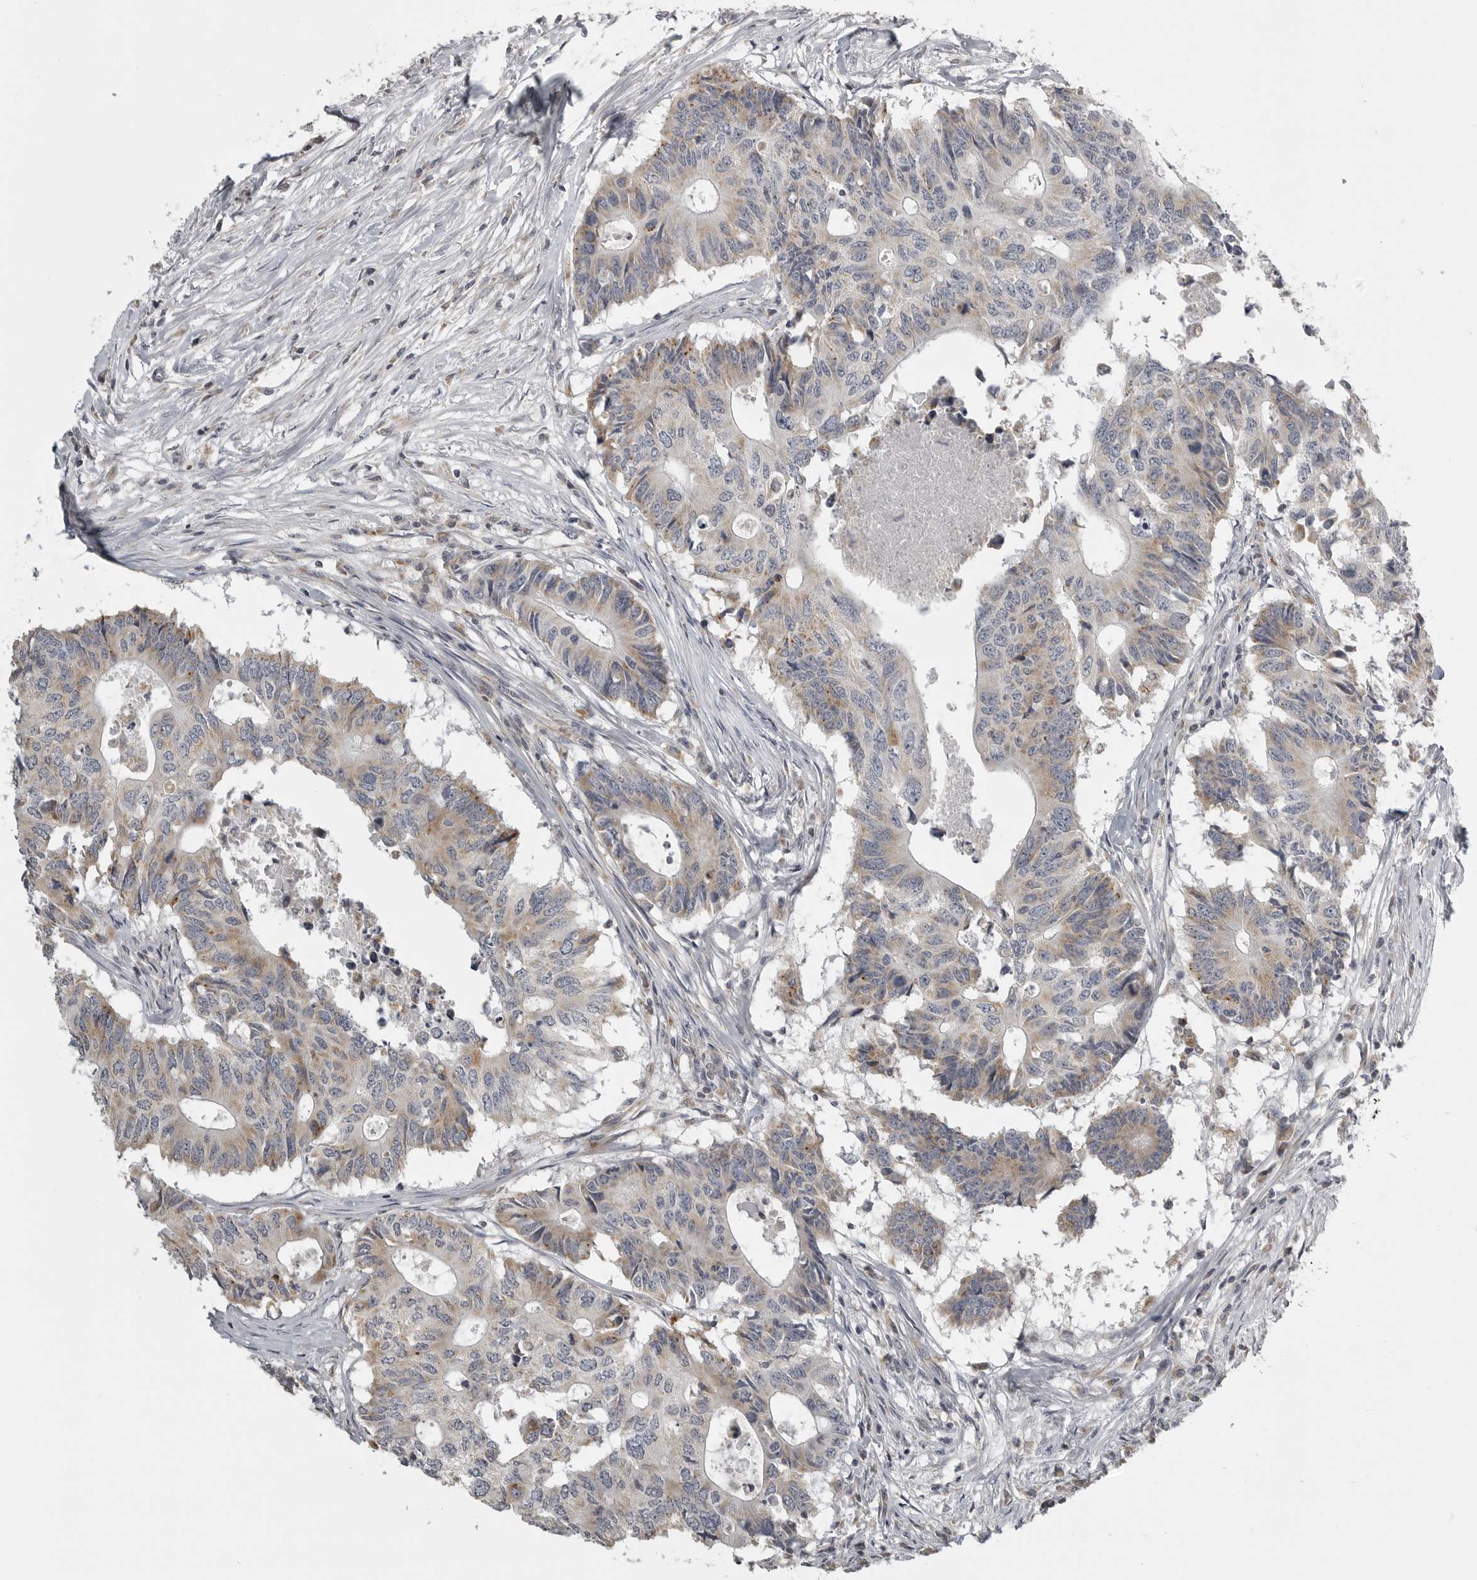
{"staining": {"intensity": "weak", "quantity": "<25%", "location": "cytoplasmic/membranous"}, "tissue": "colorectal cancer", "cell_type": "Tumor cells", "image_type": "cancer", "snomed": [{"axis": "morphology", "description": "Adenocarcinoma, NOS"}, {"axis": "topography", "description": "Colon"}], "caption": "DAB (3,3'-diaminobenzidine) immunohistochemical staining of human colorectal cancer (adenocarcinoma) reveals no significant staining in tumor cells.", "gene": "RXFP3", "patient": {"sex": "male", "age": 71}}